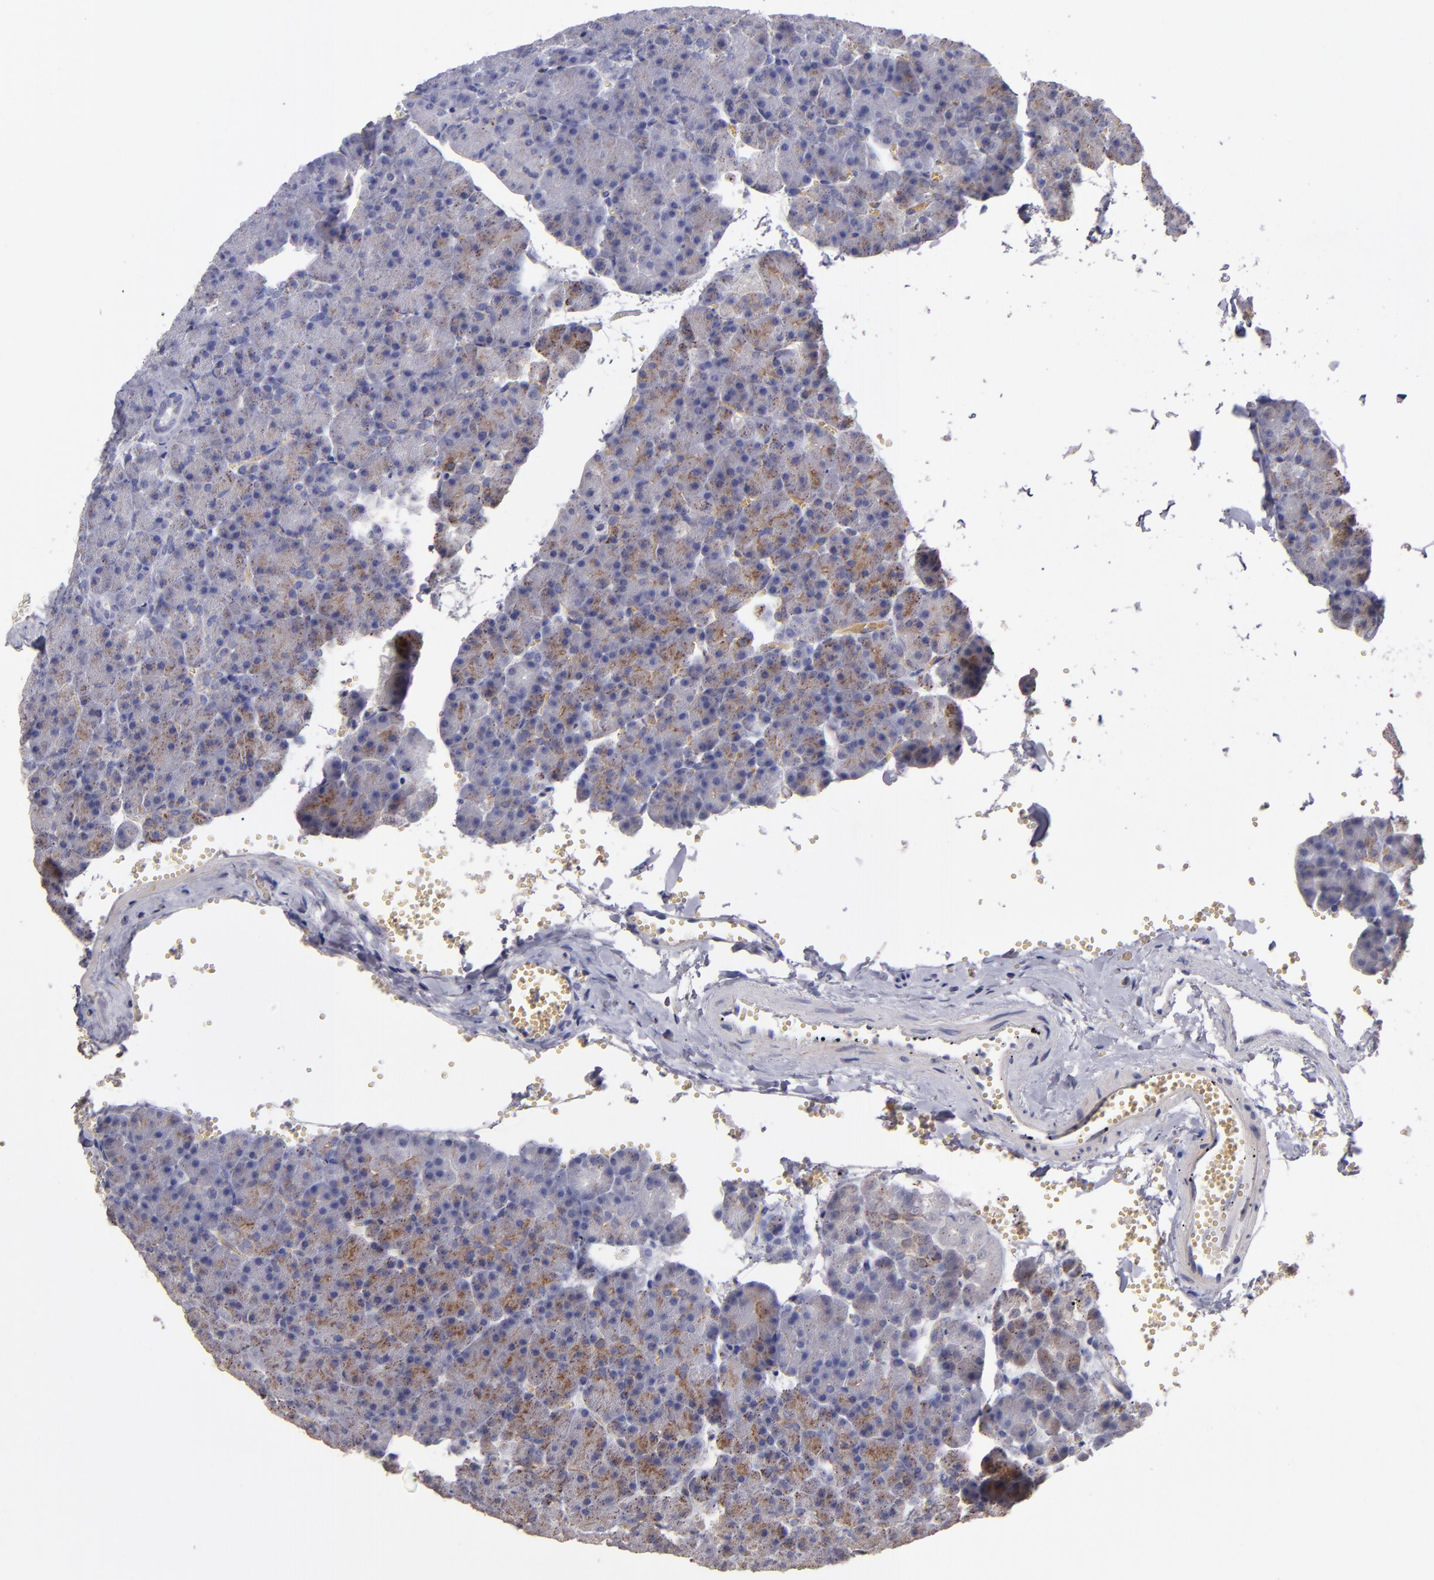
{"staining": {"intensity": "moderate", "quantity": ">75%", "location": "cytoplasmic/membranous"}, "tissue": "pancreas", "cell_type": "Exocrine glandular cells", "image_type": "normal", "snomed": [{"axis": "morphology", "description": "Normal tissue, NOS"}, {"axis": "topography", "description": "Pancreas"}], "caption": "IHC of normal human pancreas exhibits medium levels of moderate cytoplasmic/membranous expression in about >75% of exocrine glandular cells.", "gene": "CLTA", "patient": {"sex": "female", "age": 35}}